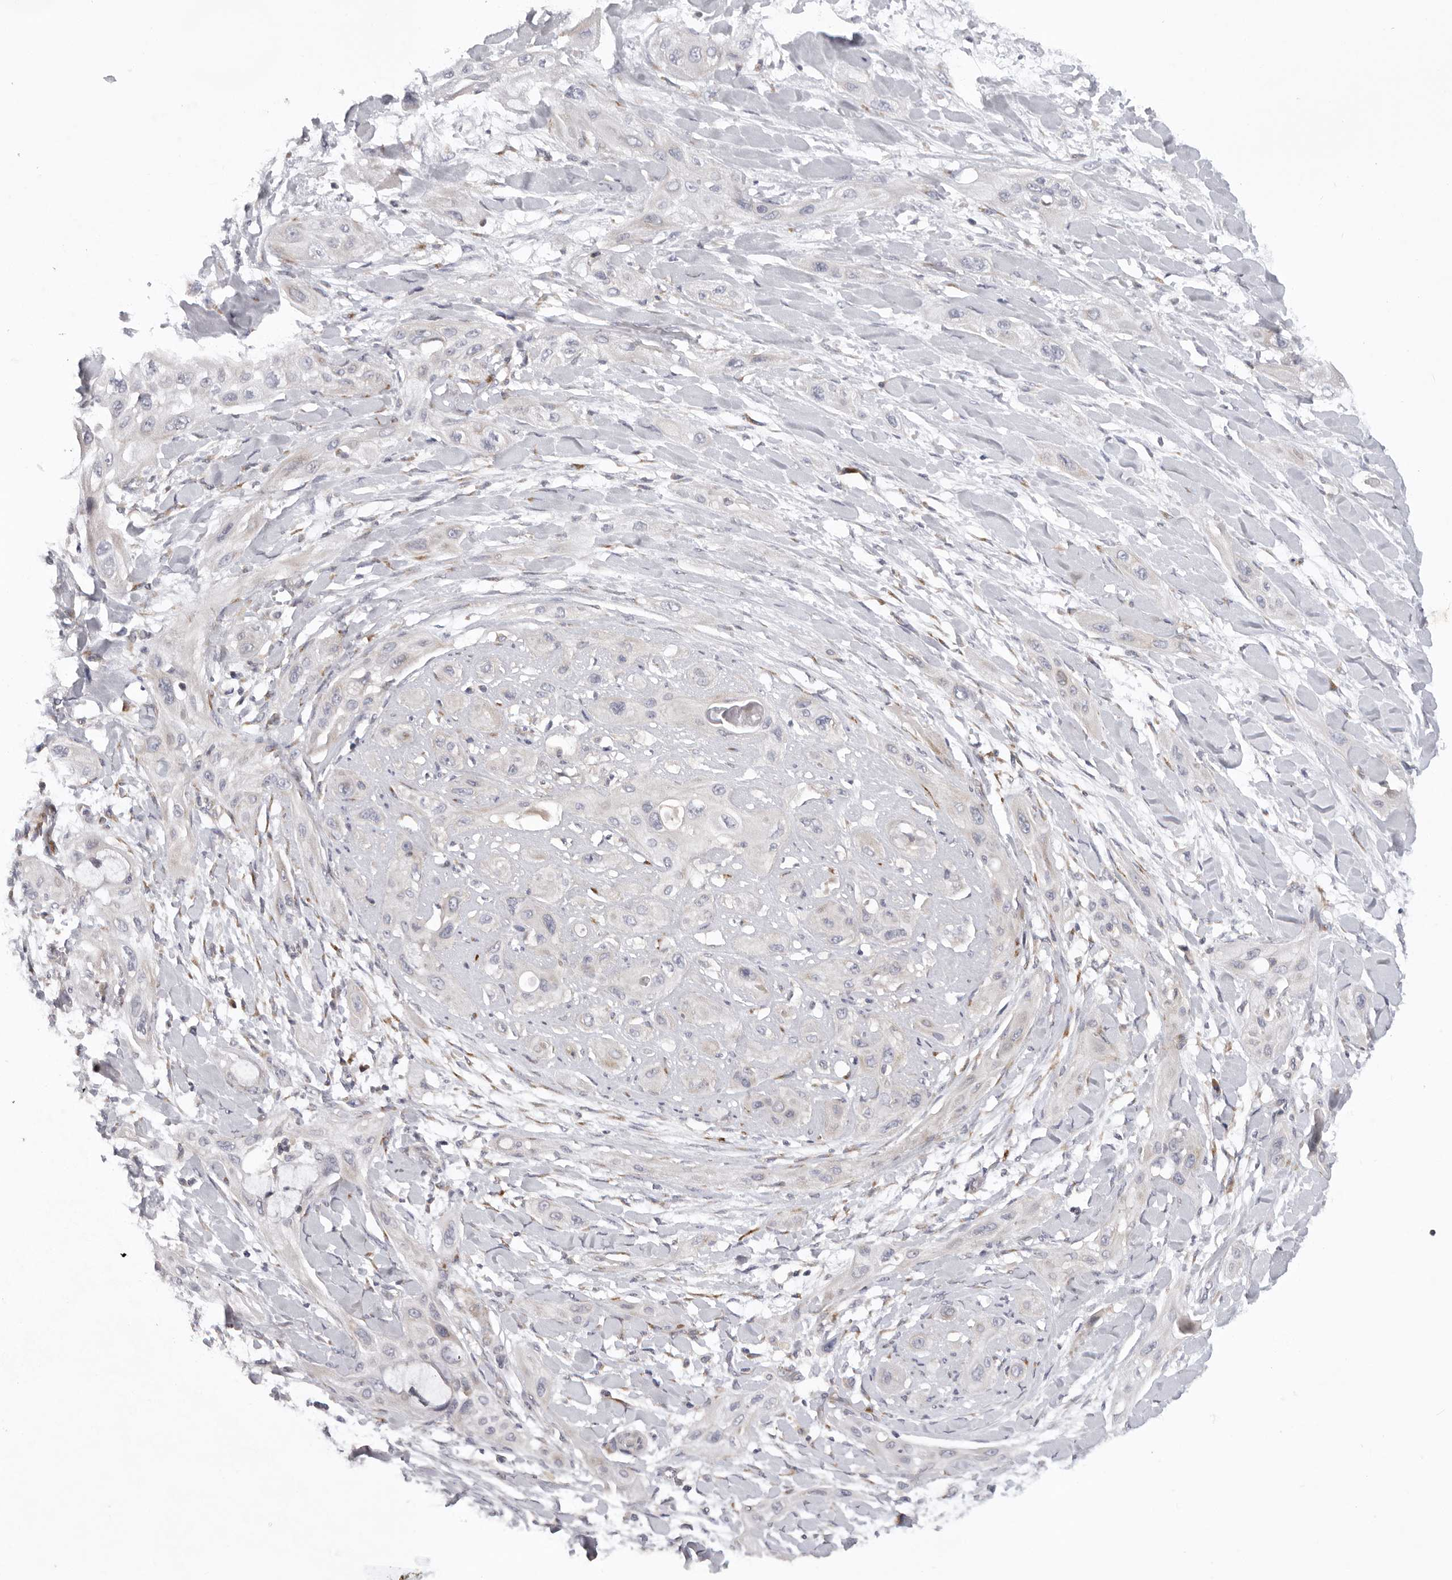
{"staining": {"intensity": "negative", "quantity": "none", "location": "none"}, "tissue": "lung cancer", "cell_type": "Tumor cells", "image_type": "cancer", "snomed": [{"axis": "morphology", "description": "Squamous cell carcinoma, NOS"}, {"axis": "topography", "description": "Lung"}], "caption": "This is a image of immunohistochemistry staining of lung cancer, which shows no staining in tumor cells. Nuclei are stained in blue.", "gene": "USP24", "patient": {"sex": "female", "age": 47}}